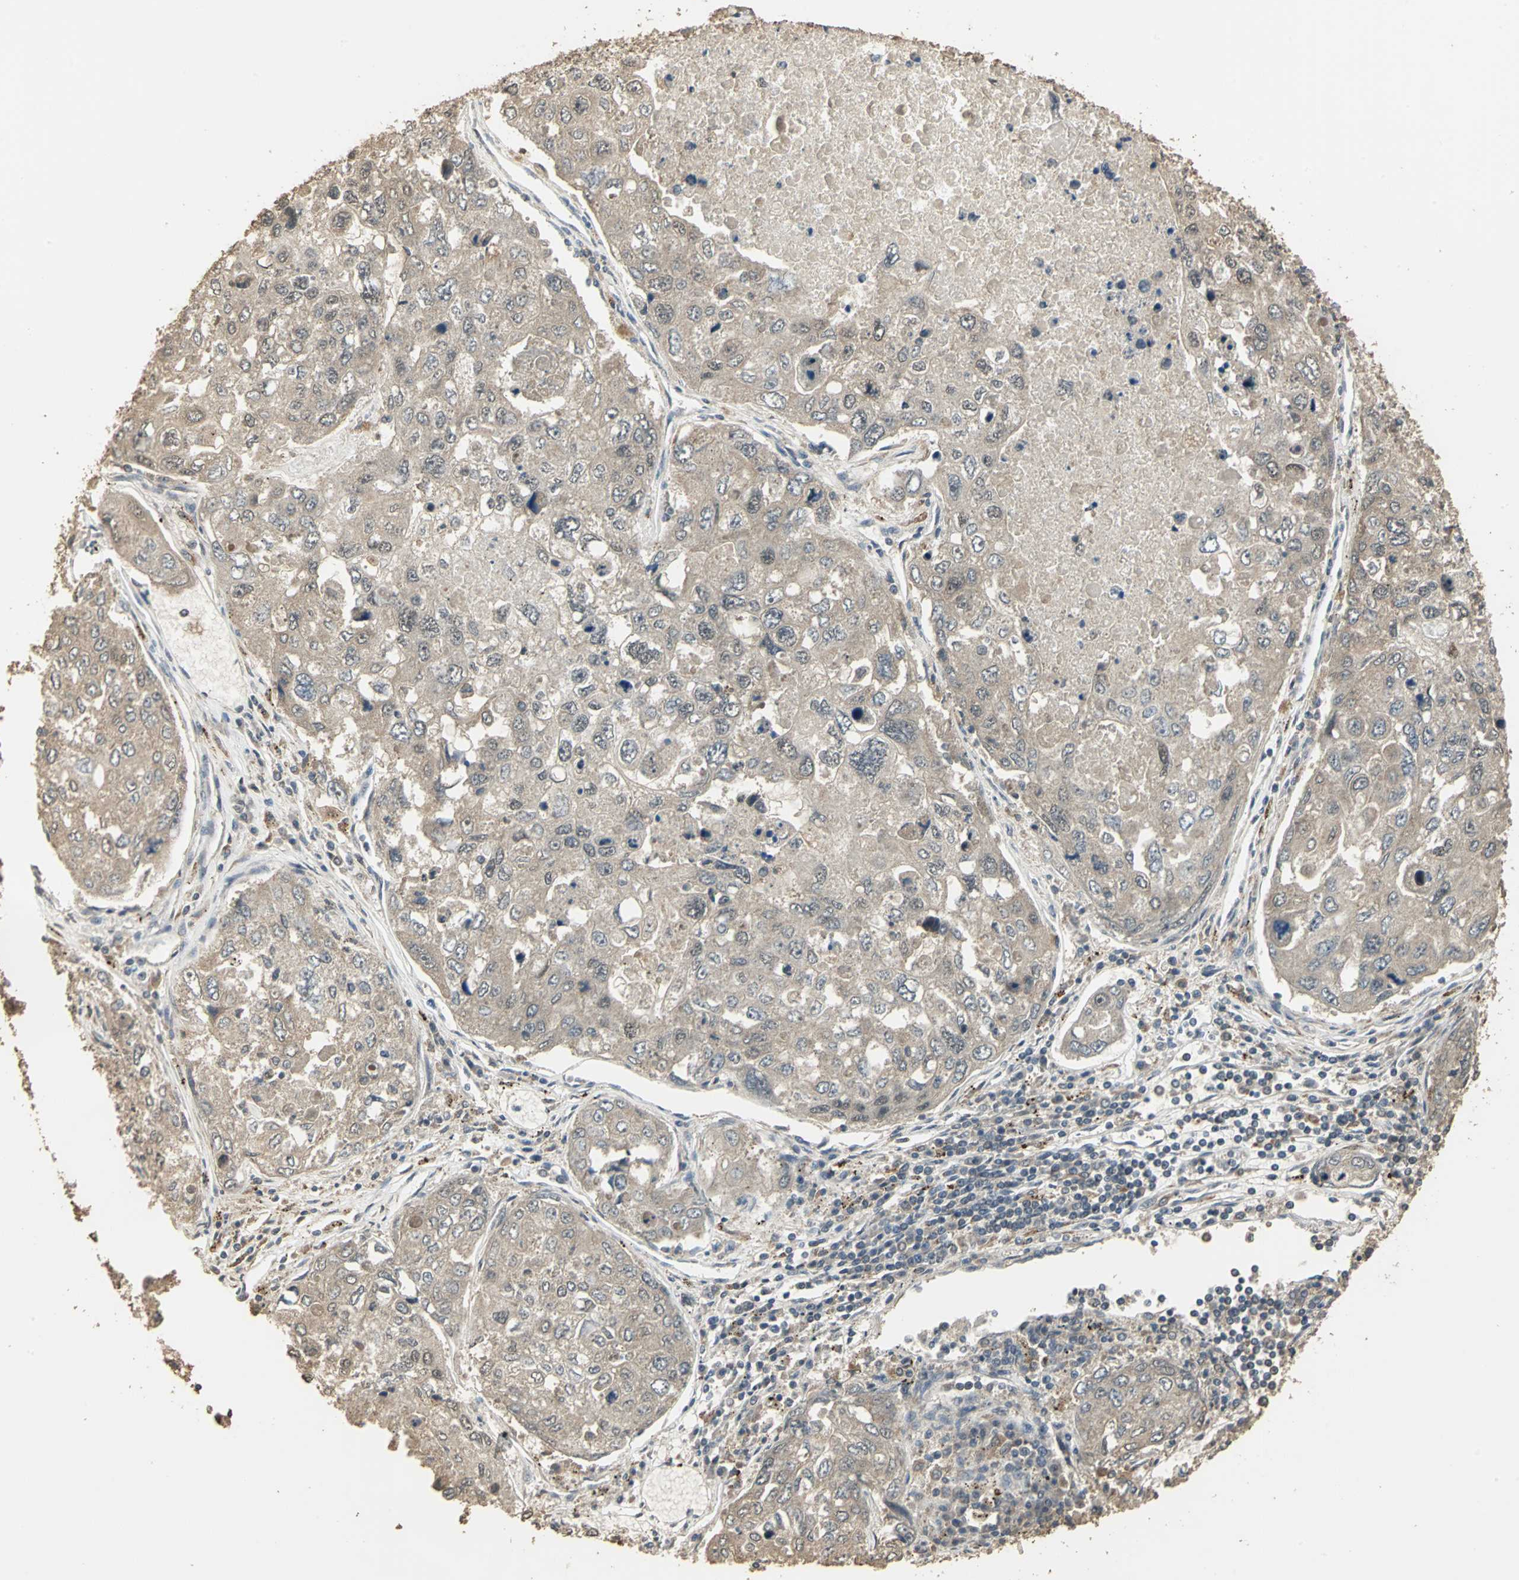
{"staining": {"intensity": "weak", "quantity": "25%-75%", "location": "cytoplasmic/membranous"}, "tissue": "urothelial cancer", "cell_type": "Tumor cells", "image_type": "cancer", "snomed": [{"axis": "morphology", "description": "Urothelial carcinoma, High grade"}, {"axis": "topography", "description": "Lymph node"}, {"axis": "topography", "description": "Urinary bladder"}], "caption": "Immunohistochemical staining of human high-grade urothelial carcinoma displays low levels of weak cytoplasmic/membranous expression in approximately 25%-75% of tumor cells.", "gene": "UCHL5", "patient": {"sex": "male", "age": 51}}